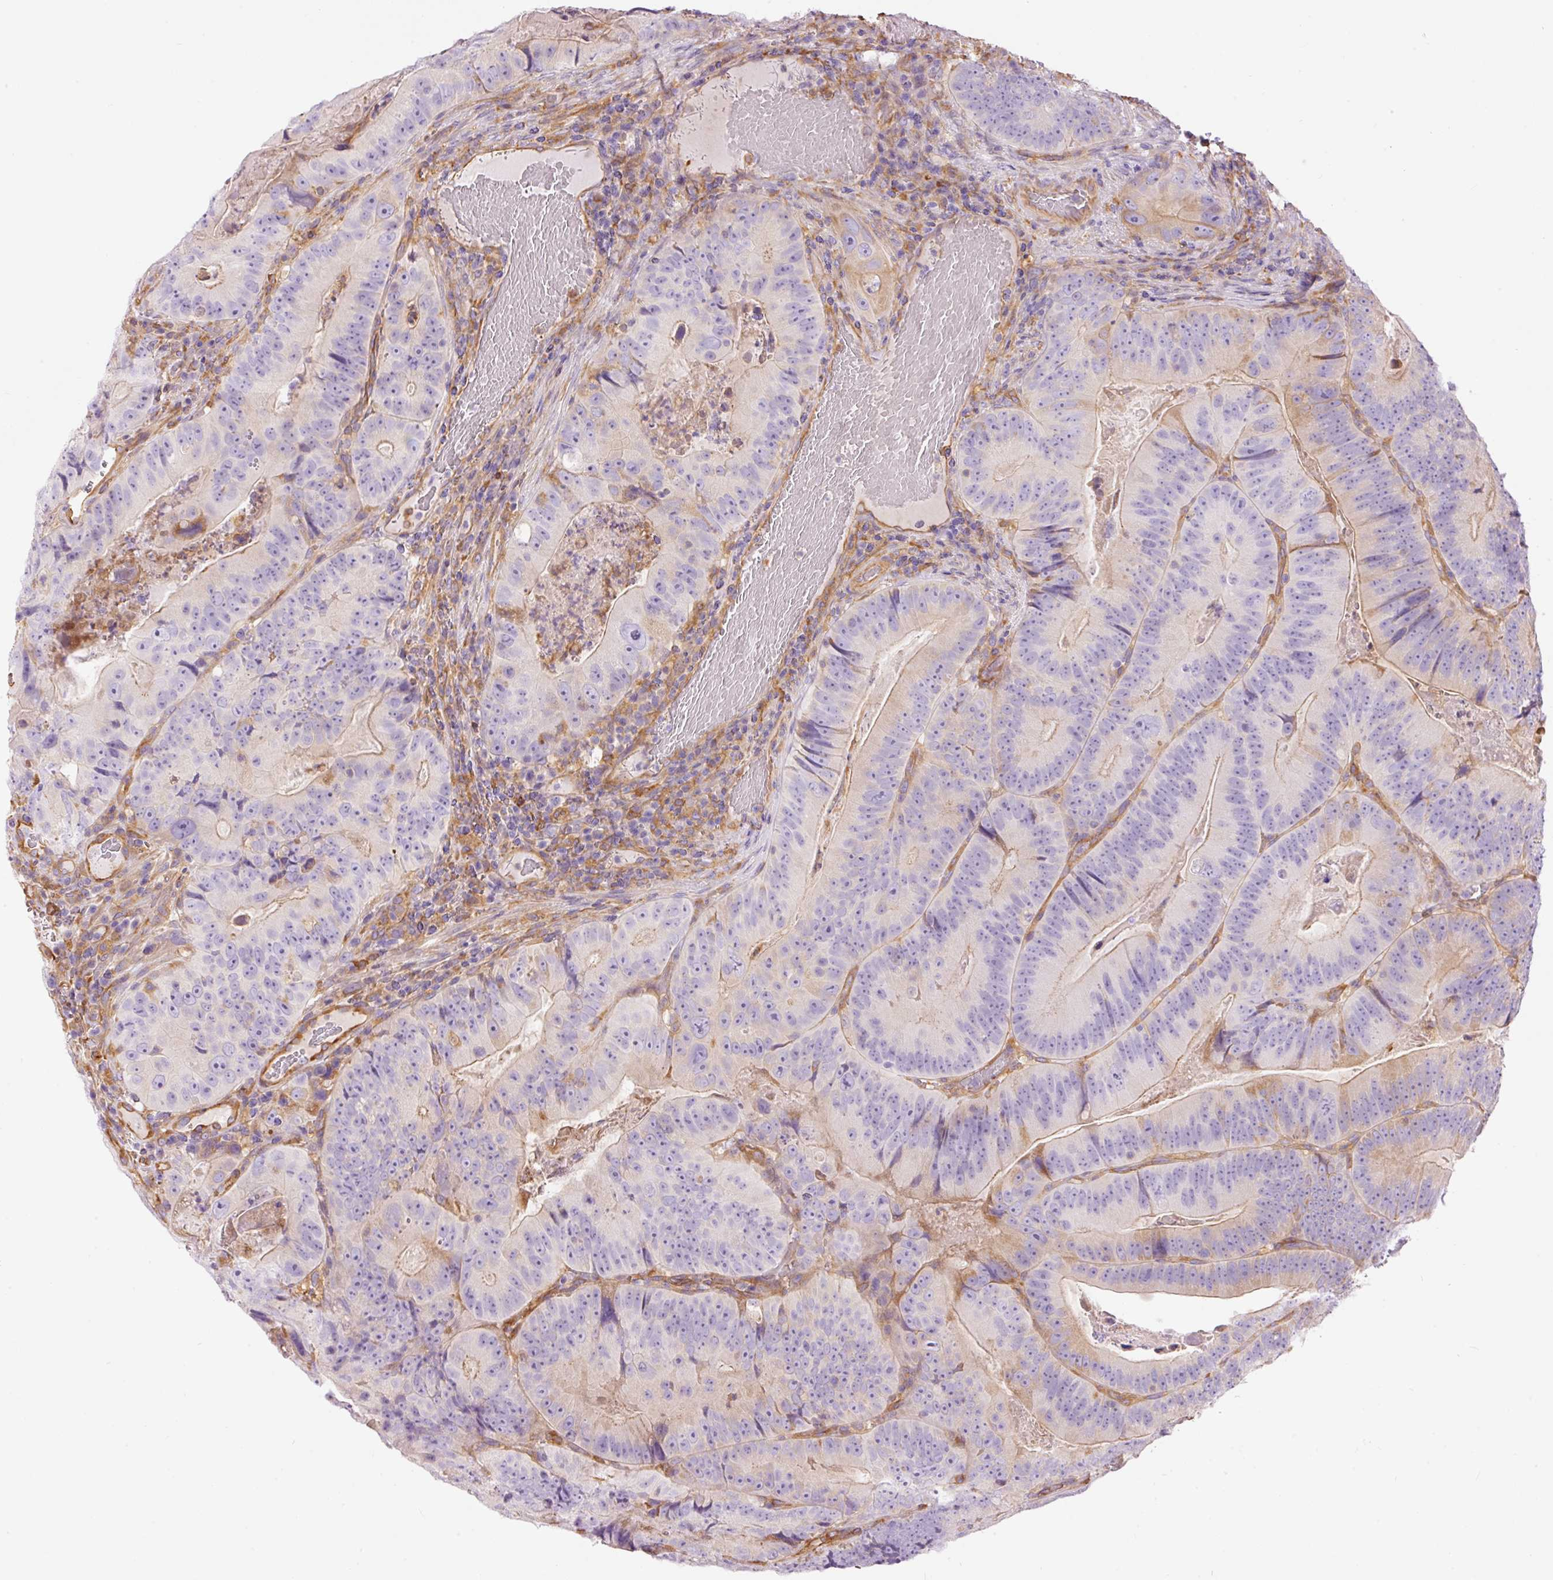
{"staining": {"intensity": "weak", "quantity": "<25%", "location": "cytoplasmic/membranous"}, "tissue": "colorectal cancer", "cell_type": "Tumor cells", "image_type": "cancer", "snomed": [{"axis": "morphology", "description": "Adenocarcinoma, NOS"}, {"axis": "topography", "description": "Colon"}], "caption": "Protein analysis of adenocarcinoma (colorectal) exhibits no significant staining in tumor cells. The staining is performed using DAB brown chromogen with nuclei counter-stained in using hematoxylin.", "gene": "IL10RB", "patient": {"sex": "female", "age": 86}}